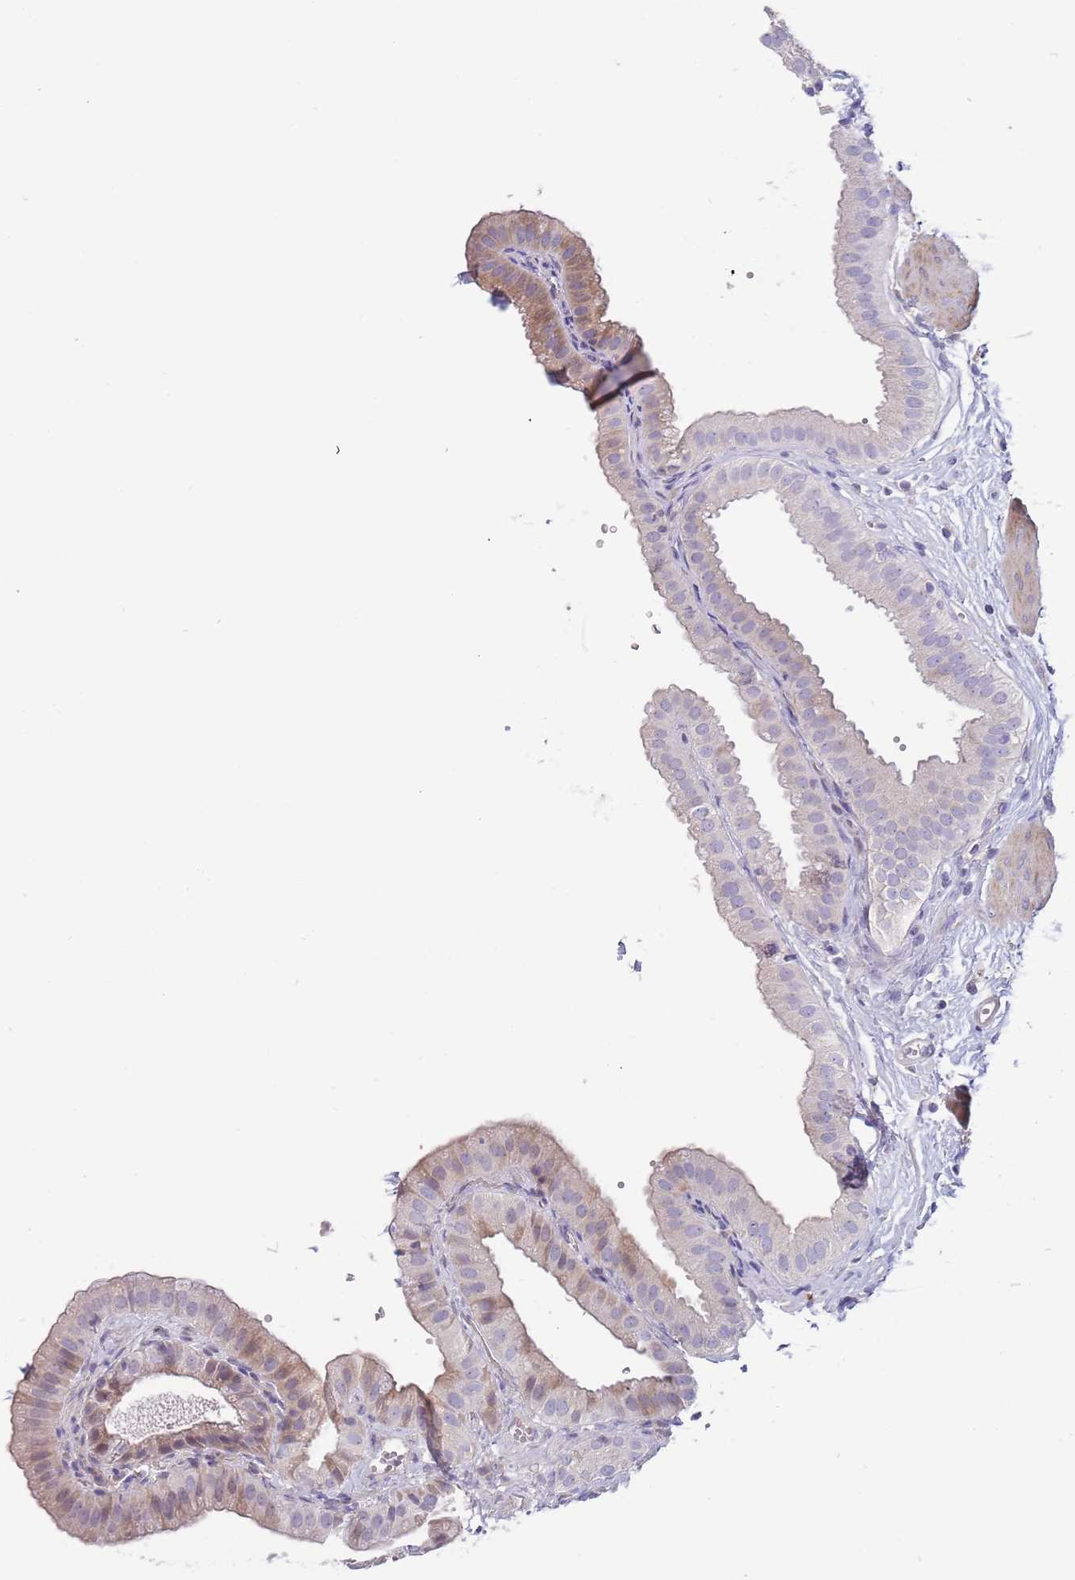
{"staining": {"intensity": "weak", "quantity": "25%-75%", "location": "cytoplasmic/membranous"}, "tissue": "gallbladder", "cell_type": "Glandular cells", "image_type": "normal", "snomed": [{"axis": "morphology", "description": "Normal tissue, NOS"}, {"axis": "topography", "description": "Gallbladder"}], "caption": "Immunohistochemical staining of unremarkable human gallbladder reveals 25%-75% levels of weak cytoplasmic/membranous protein staining in about 25%-75% of glandular cells.", "gene": "SUSD1", "patient": {"sex": "female", "age": 61}}